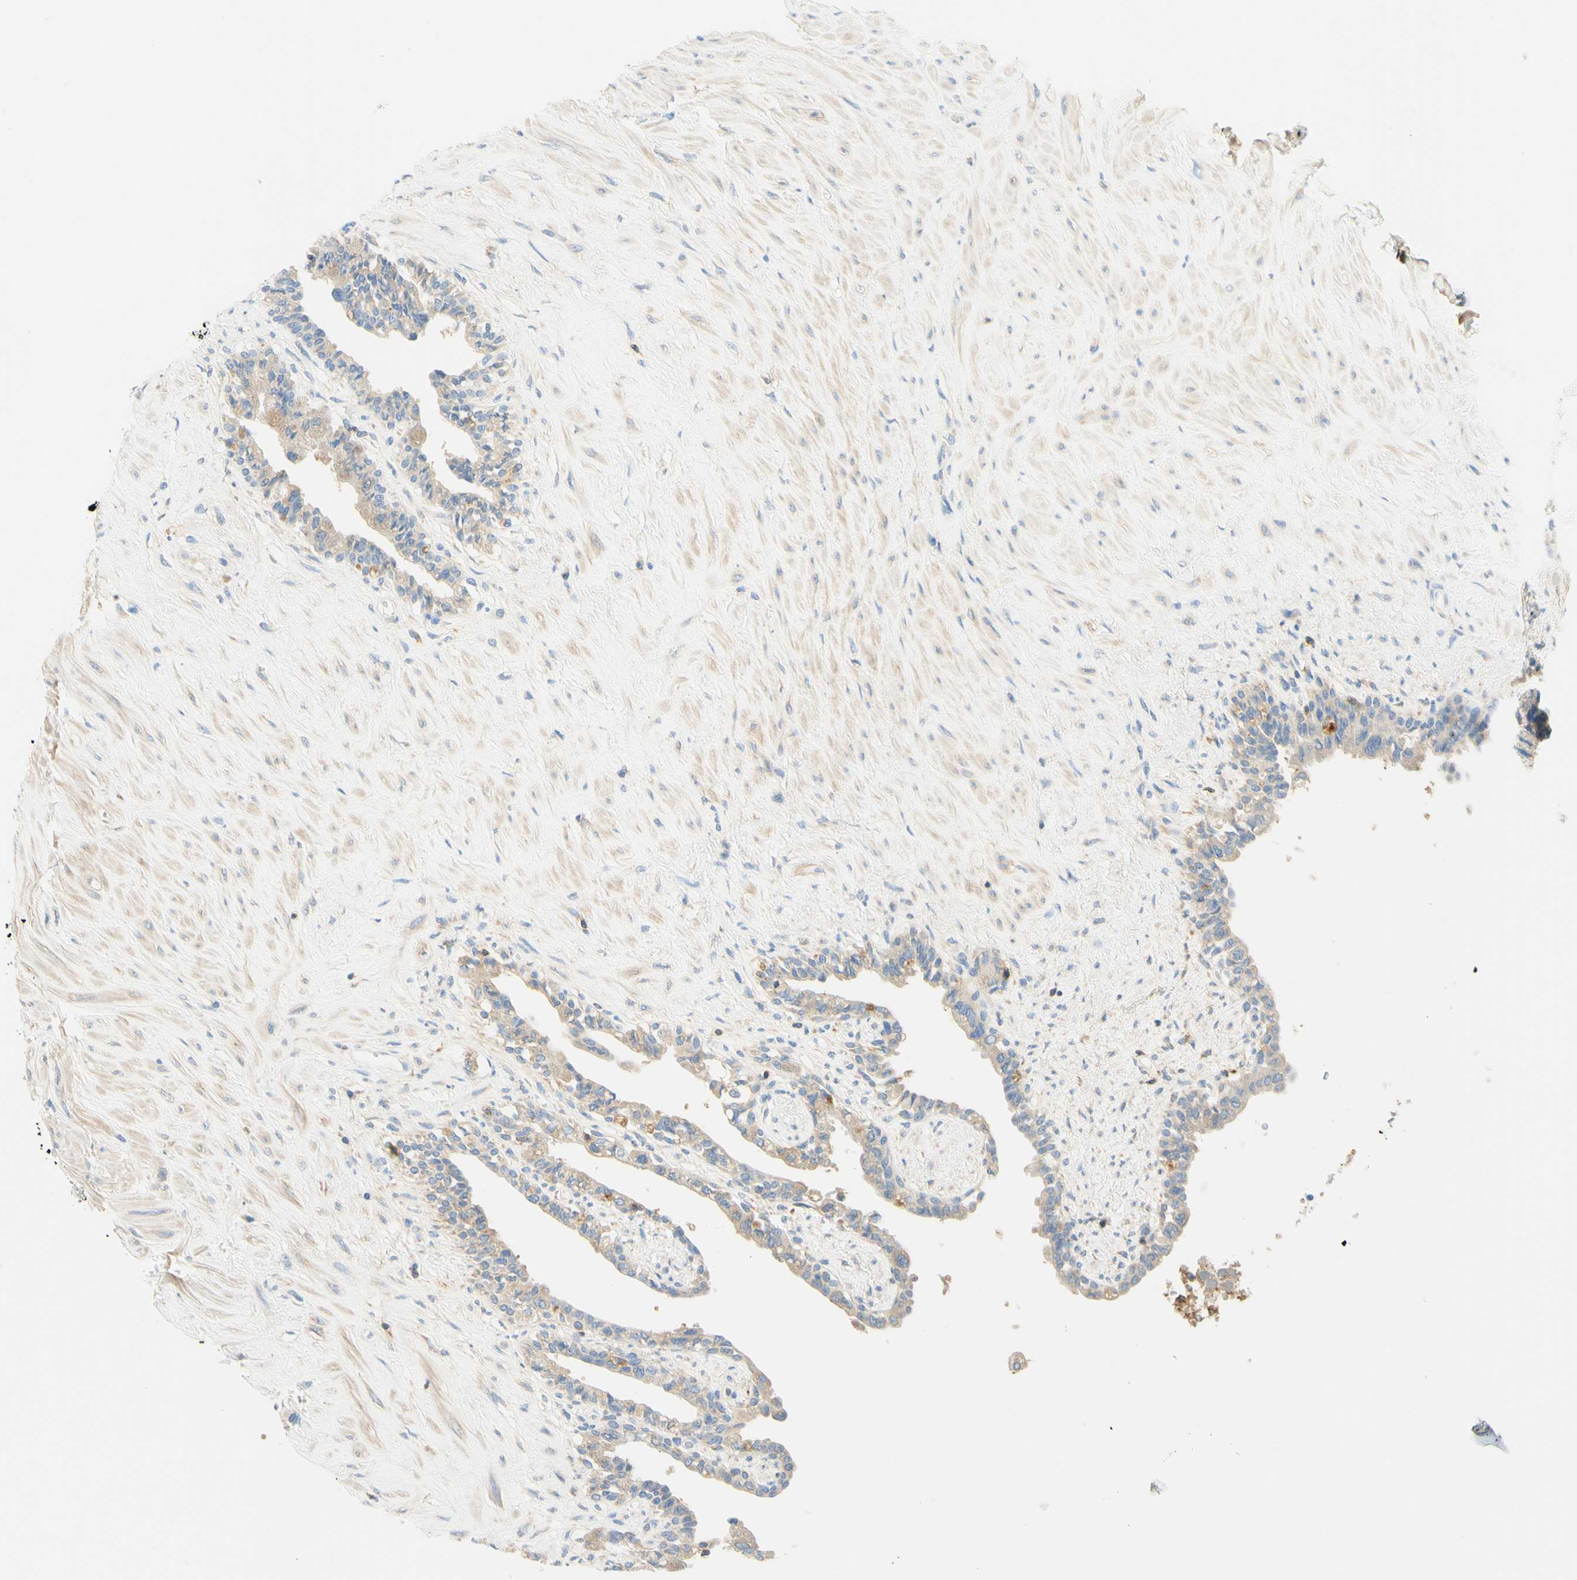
{"staining": {"intensity": "weak", "quantity": "25%-75%", "location": "cytoplasmic/membranous"}, "tissue": "seminal vesicle", "cell_type": "Glandular cells", "image_type": "normal", "snomed": [{"axis": "morphology", "description": "Normal tissue, NOS"}, {"axis": "topography", "description": "Seminal veicle"}], "caption": "A high-resolution histopathology image shows IHC staining of benign seminal vesicle, which exhibits weak cytoplasmic/membranous expression in approximately 25%-75% of glandular cells.", "gene": "LAT", "patient": {"sex": "male", "age": 63}}